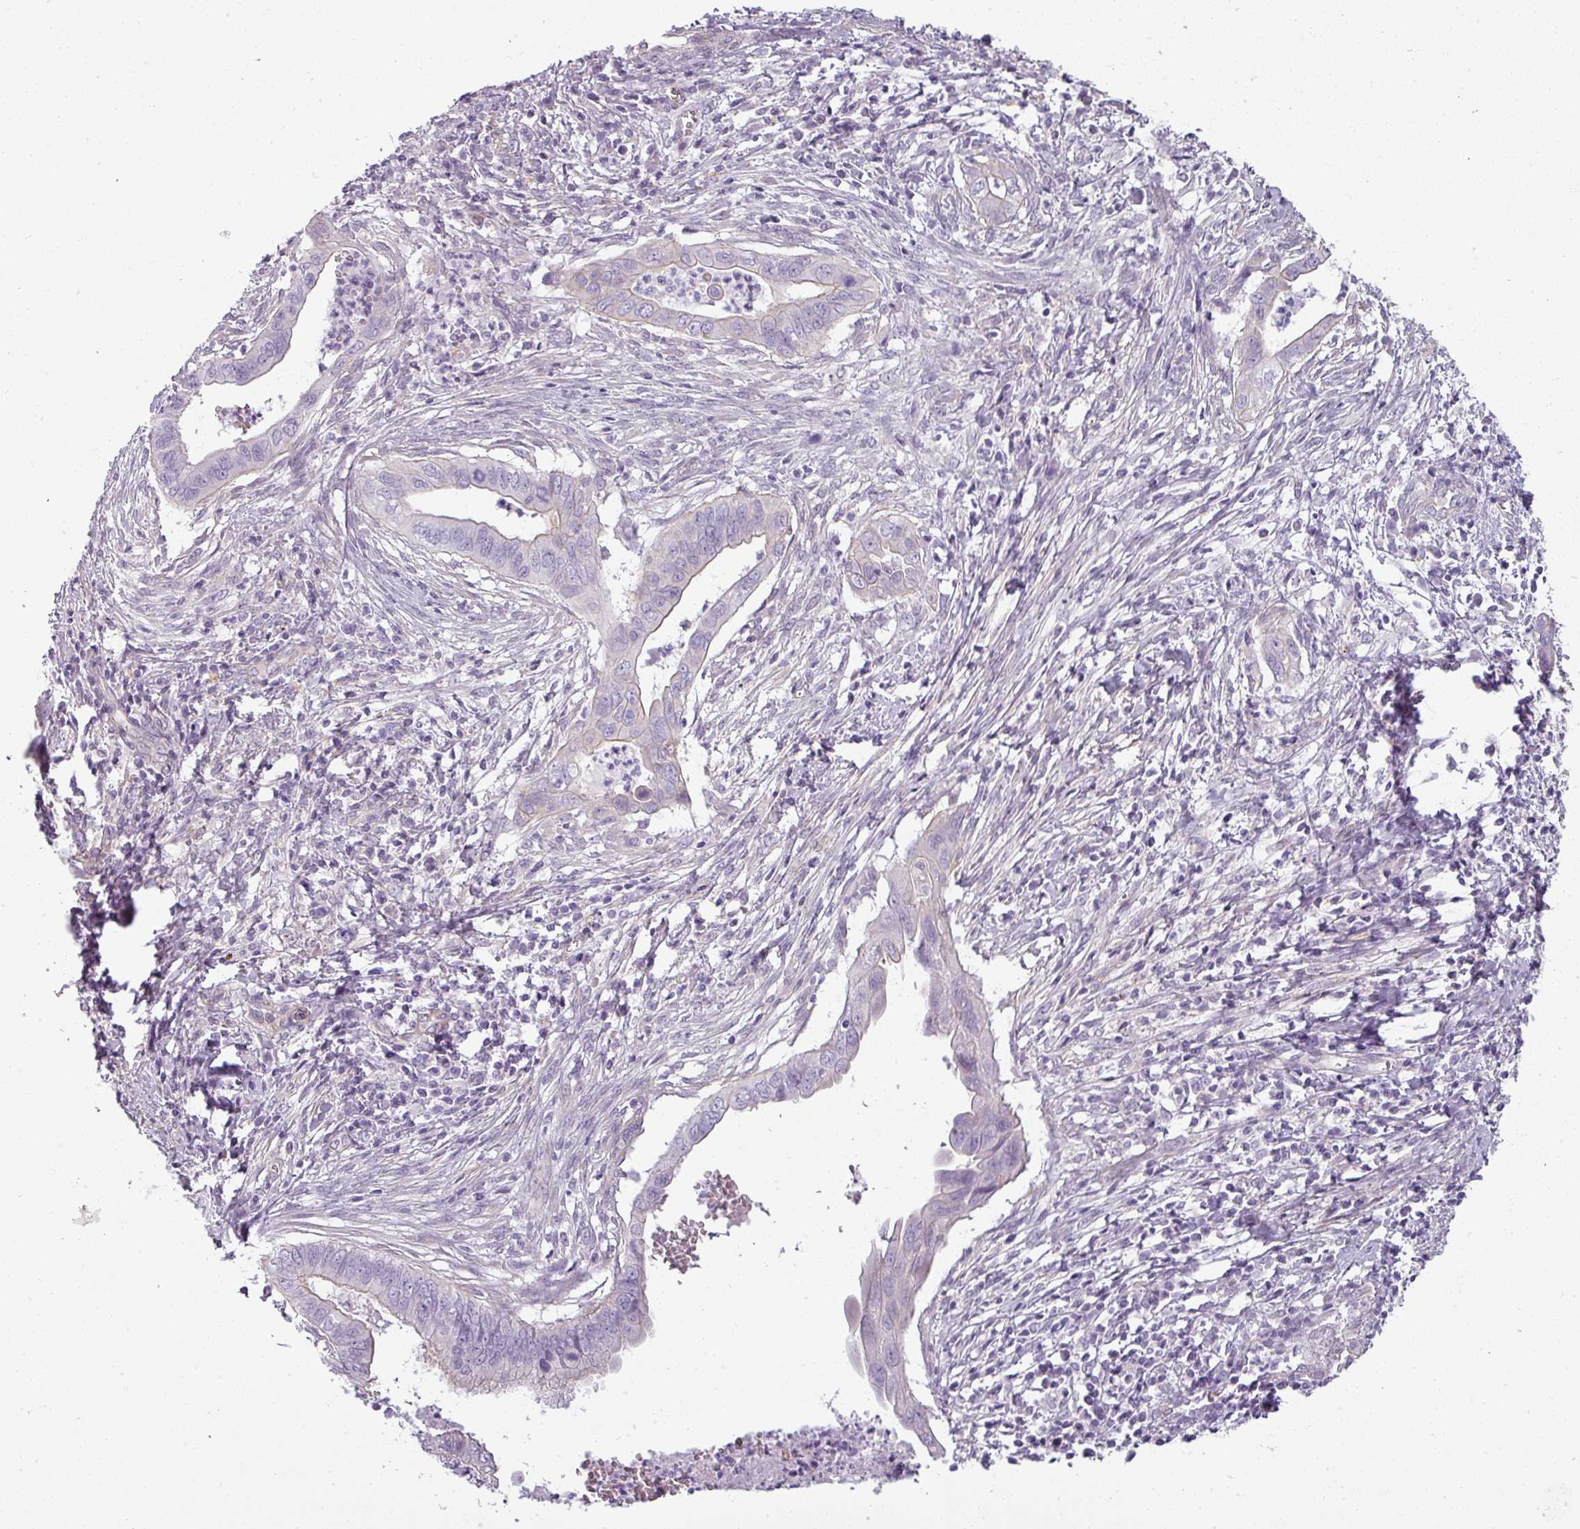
{"staining": {"intensity": "negative", "quantity": "none", "location": "none"}, "tissue": "cervical cancer", "cell_type": "Tumor cells", "image_type": "cancer", "snomed": [{"axis": "morphology", "description": "Adenocarcinoma, NOS"}, {"axis": "topography", "description": "Cervix"}], "caption": "A micrograph of cervical cancer (adenocarcinoma) stained for a protein reveals no brown staining in tumor cells.", "gene": "ASB1", "patient": {"sex": "female", "age": 42}}